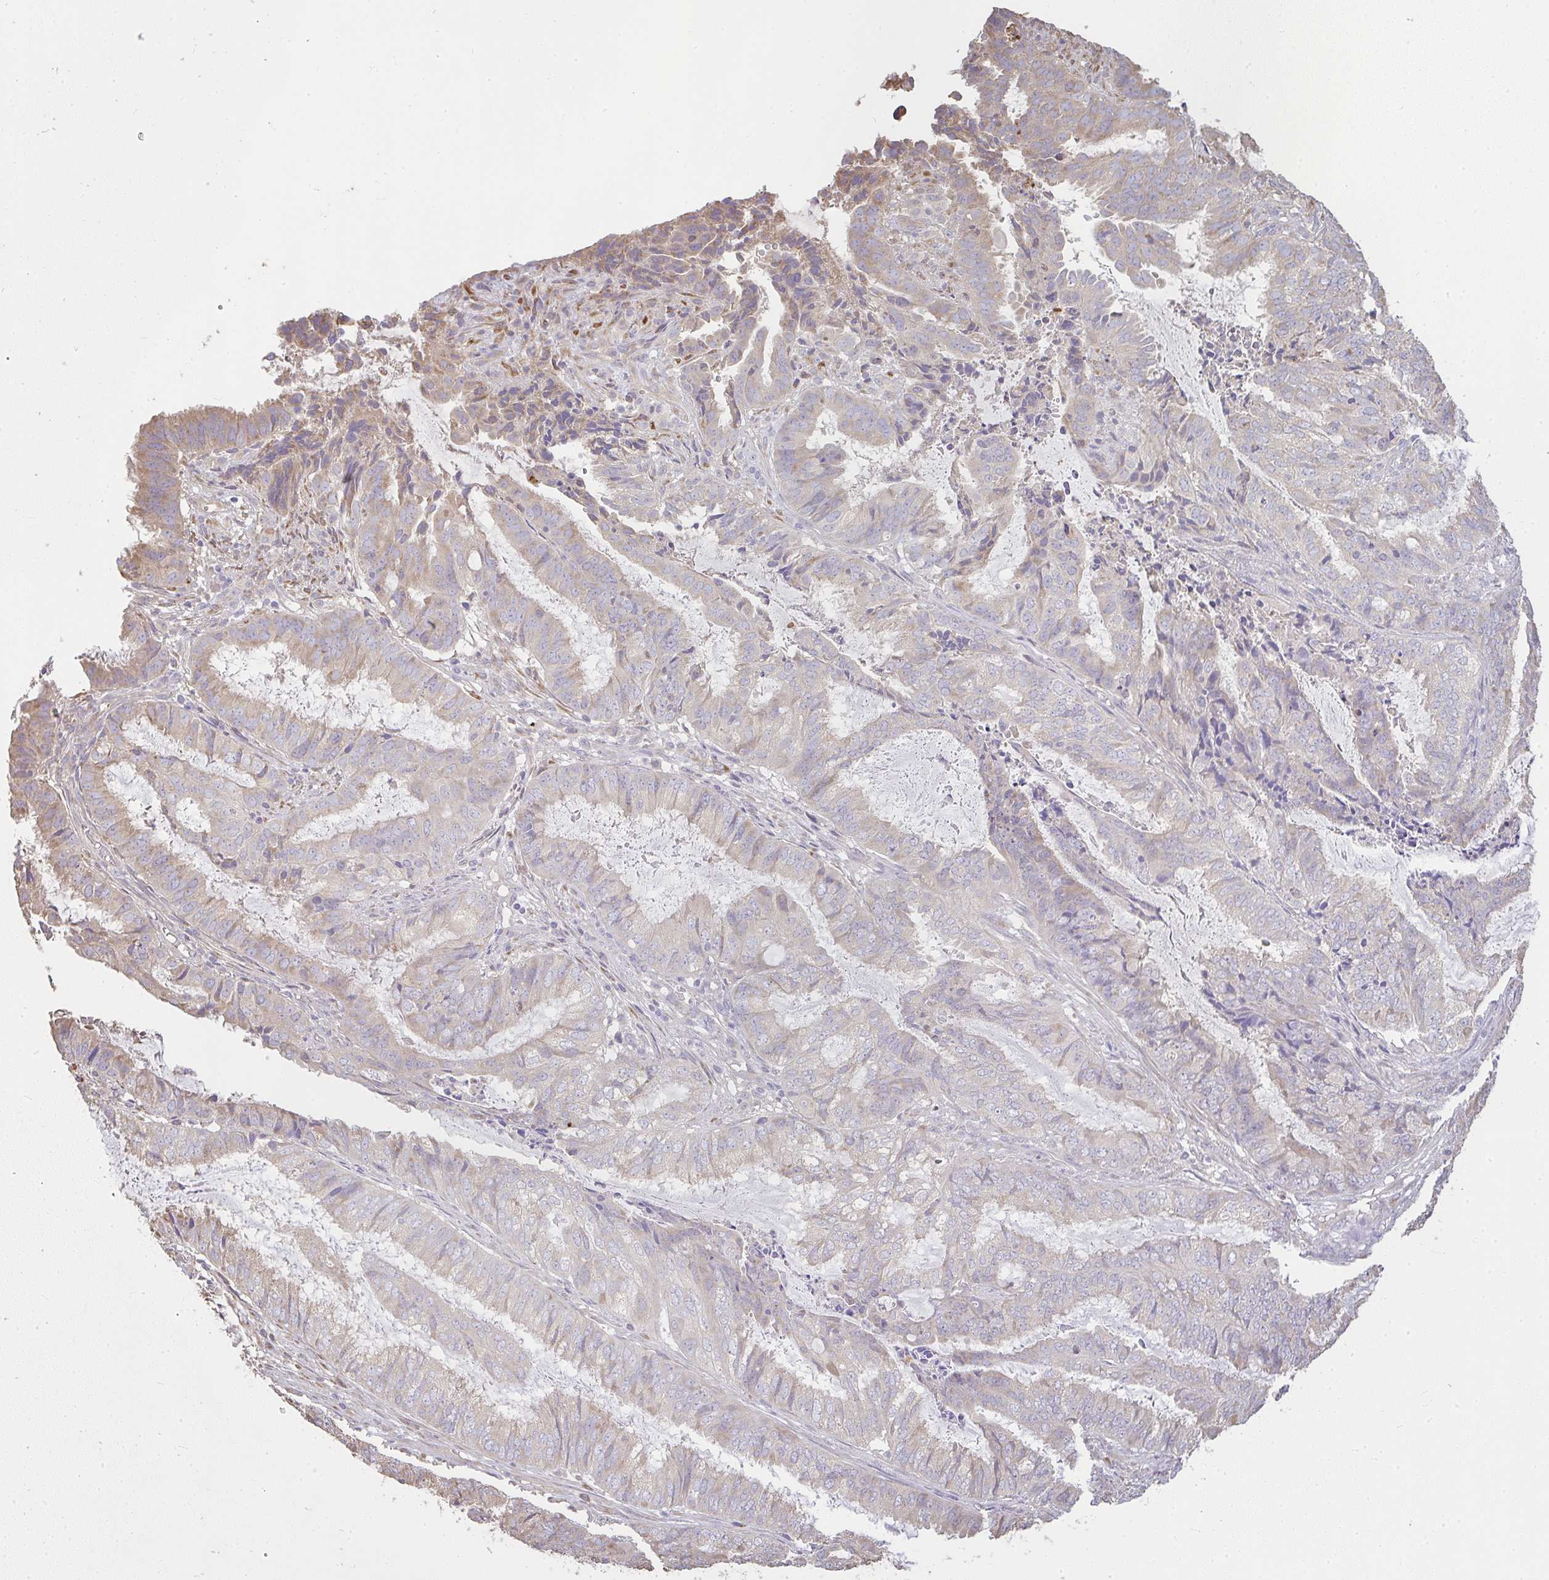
{"staining": {"intensity": "moderate", "quantity": "<25%", "location": "cytoplasmic/membranous"}, "tissue": "endometrial cancer", "cell_type": "Tumor cells", "image_type": "cancer", "snomed": [{"axis": "morphology", "description": "Adenocarcinoma, NOS"}, {"axis": "topography", "description": "Endometrium"}], "caption": "A brown stain labels moderate cytoplasmic/membranous expression of a protein in human endometrial cancer (adenocarcinoma) tumor cells.", "gene": "BRINP3", "patient": {"sex": "female", "age": 51}}